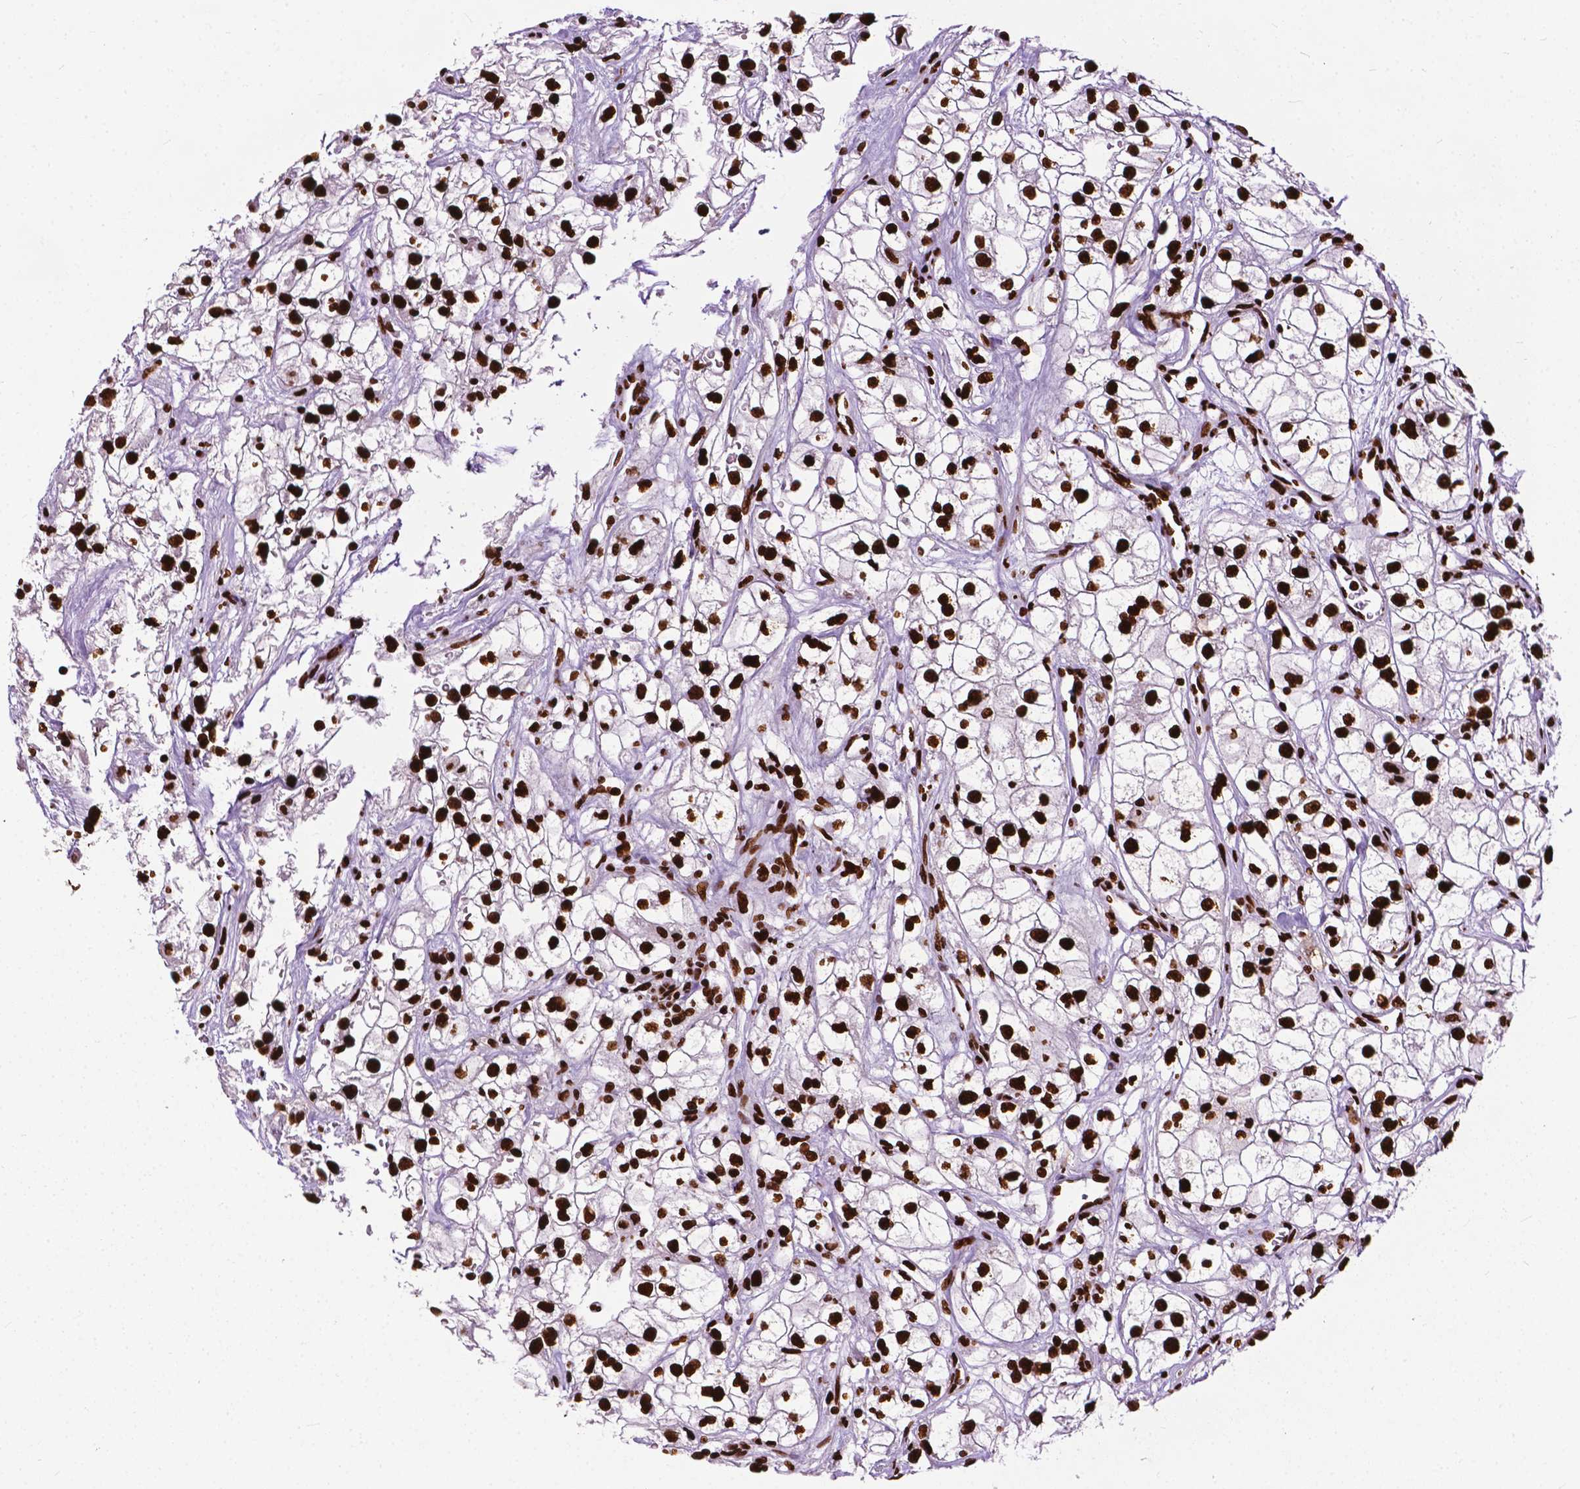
{"staining": {"intensity": "strong", "quantity": ">75%", "location": "nuclear"}, "tissue": "renal cancer", "cell_type": "Tumor cells", "image_type": "cancer", "snomed": [{"axis": "morphology", "description": "Adenocarcinoma, NOS"}, {"axis": "topography", "description": "Kidney"}], "caption": "Protein expression by IHC exhibits strong nuclear expression in approximately >75% of tumor cells in renal cancer (adenocarcinoma).", "gene": "SMIM5", "patient": {"sex": "male", "age": 59}}